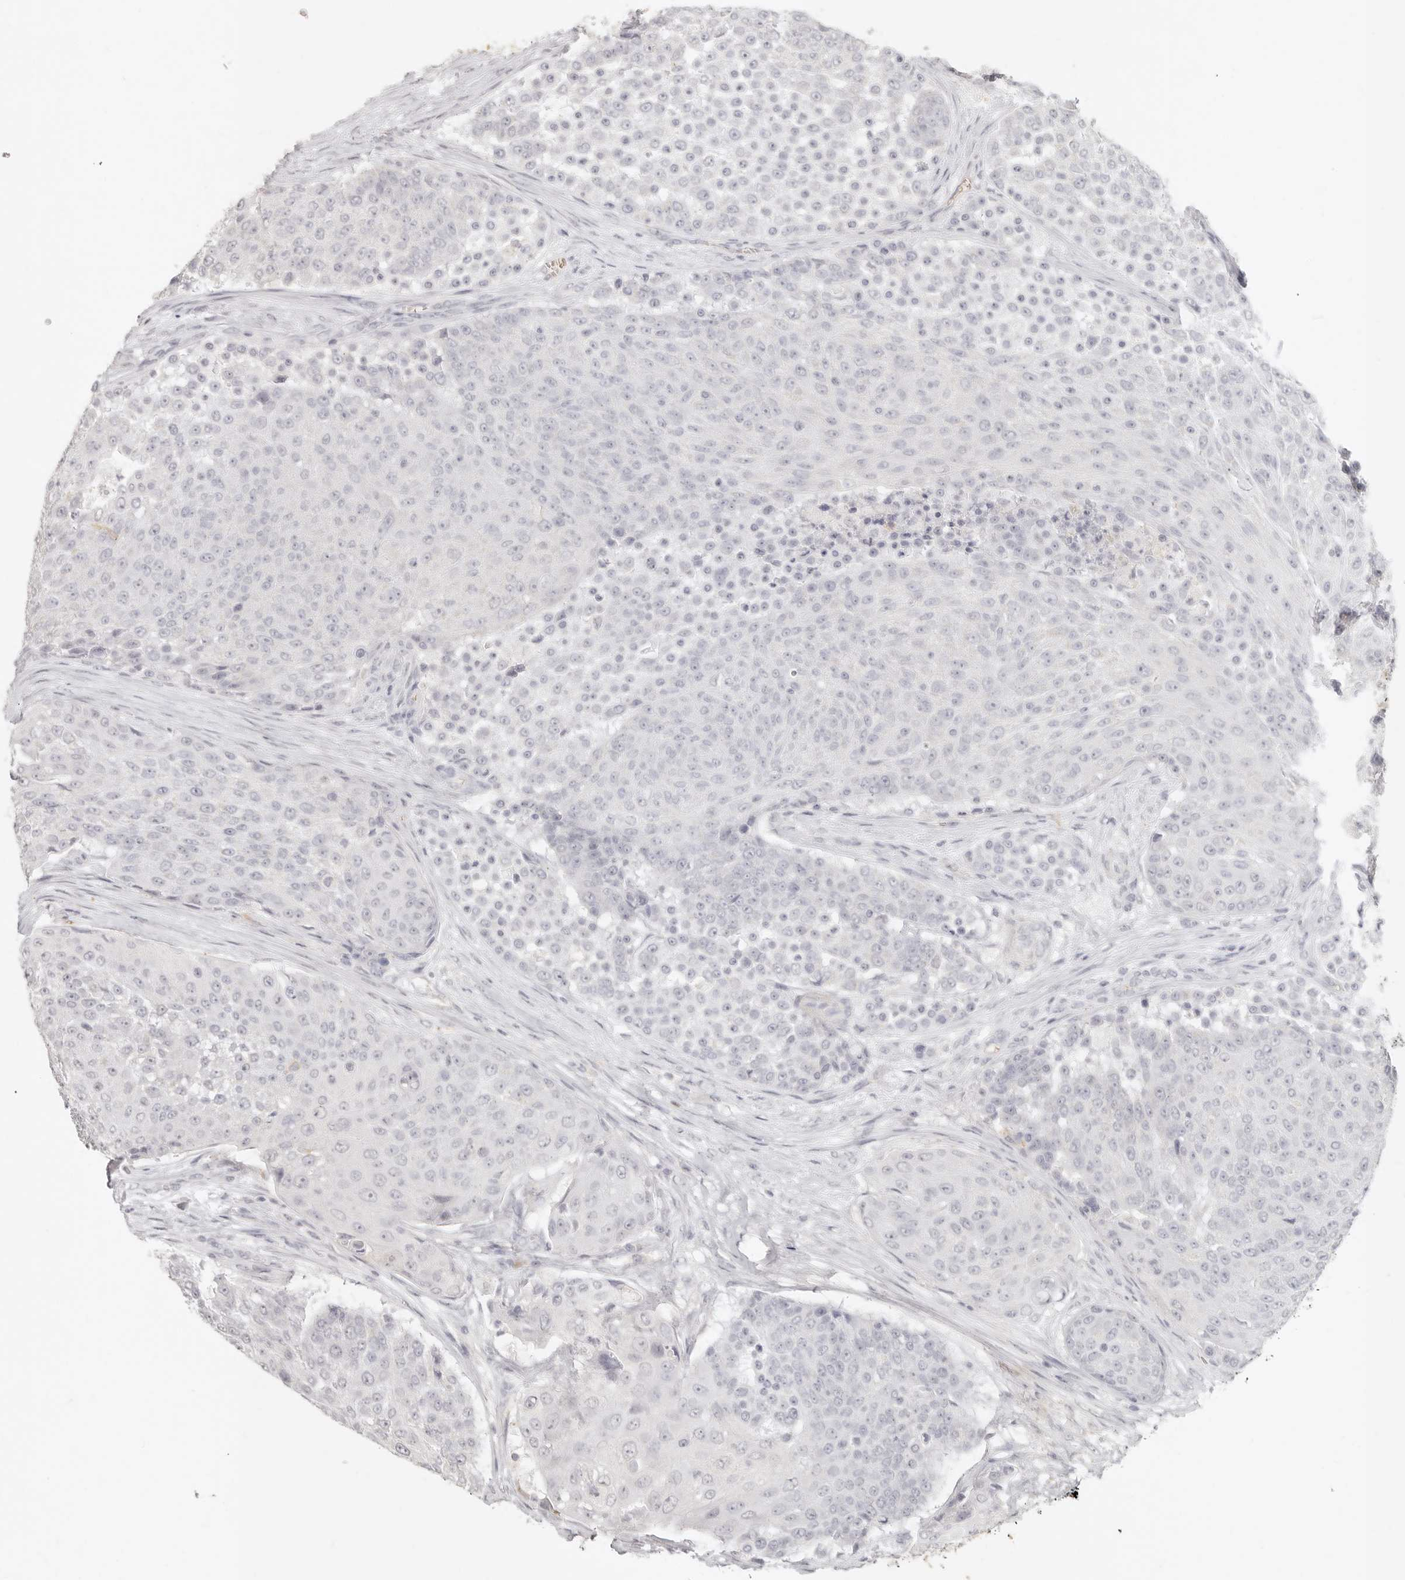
{"staining": {"intensity": "negative", "quantity": "none", "location": "none"}, "tissue": "urothelial cancer", "cell_type": "Tumor cells", "image_type": "cancer", "snomed": [{"axis": "morphology", "description": "Urothelial carcinoma, High grade"}, {"axis": "topography", "description": "Urinary bladder"}], "caption": "Tumor cells are negative for protein expression in human high-grade urothelial carcinoma.", "gene": "NIBAN1", "patient": {"sex": "female", "age": 63}}